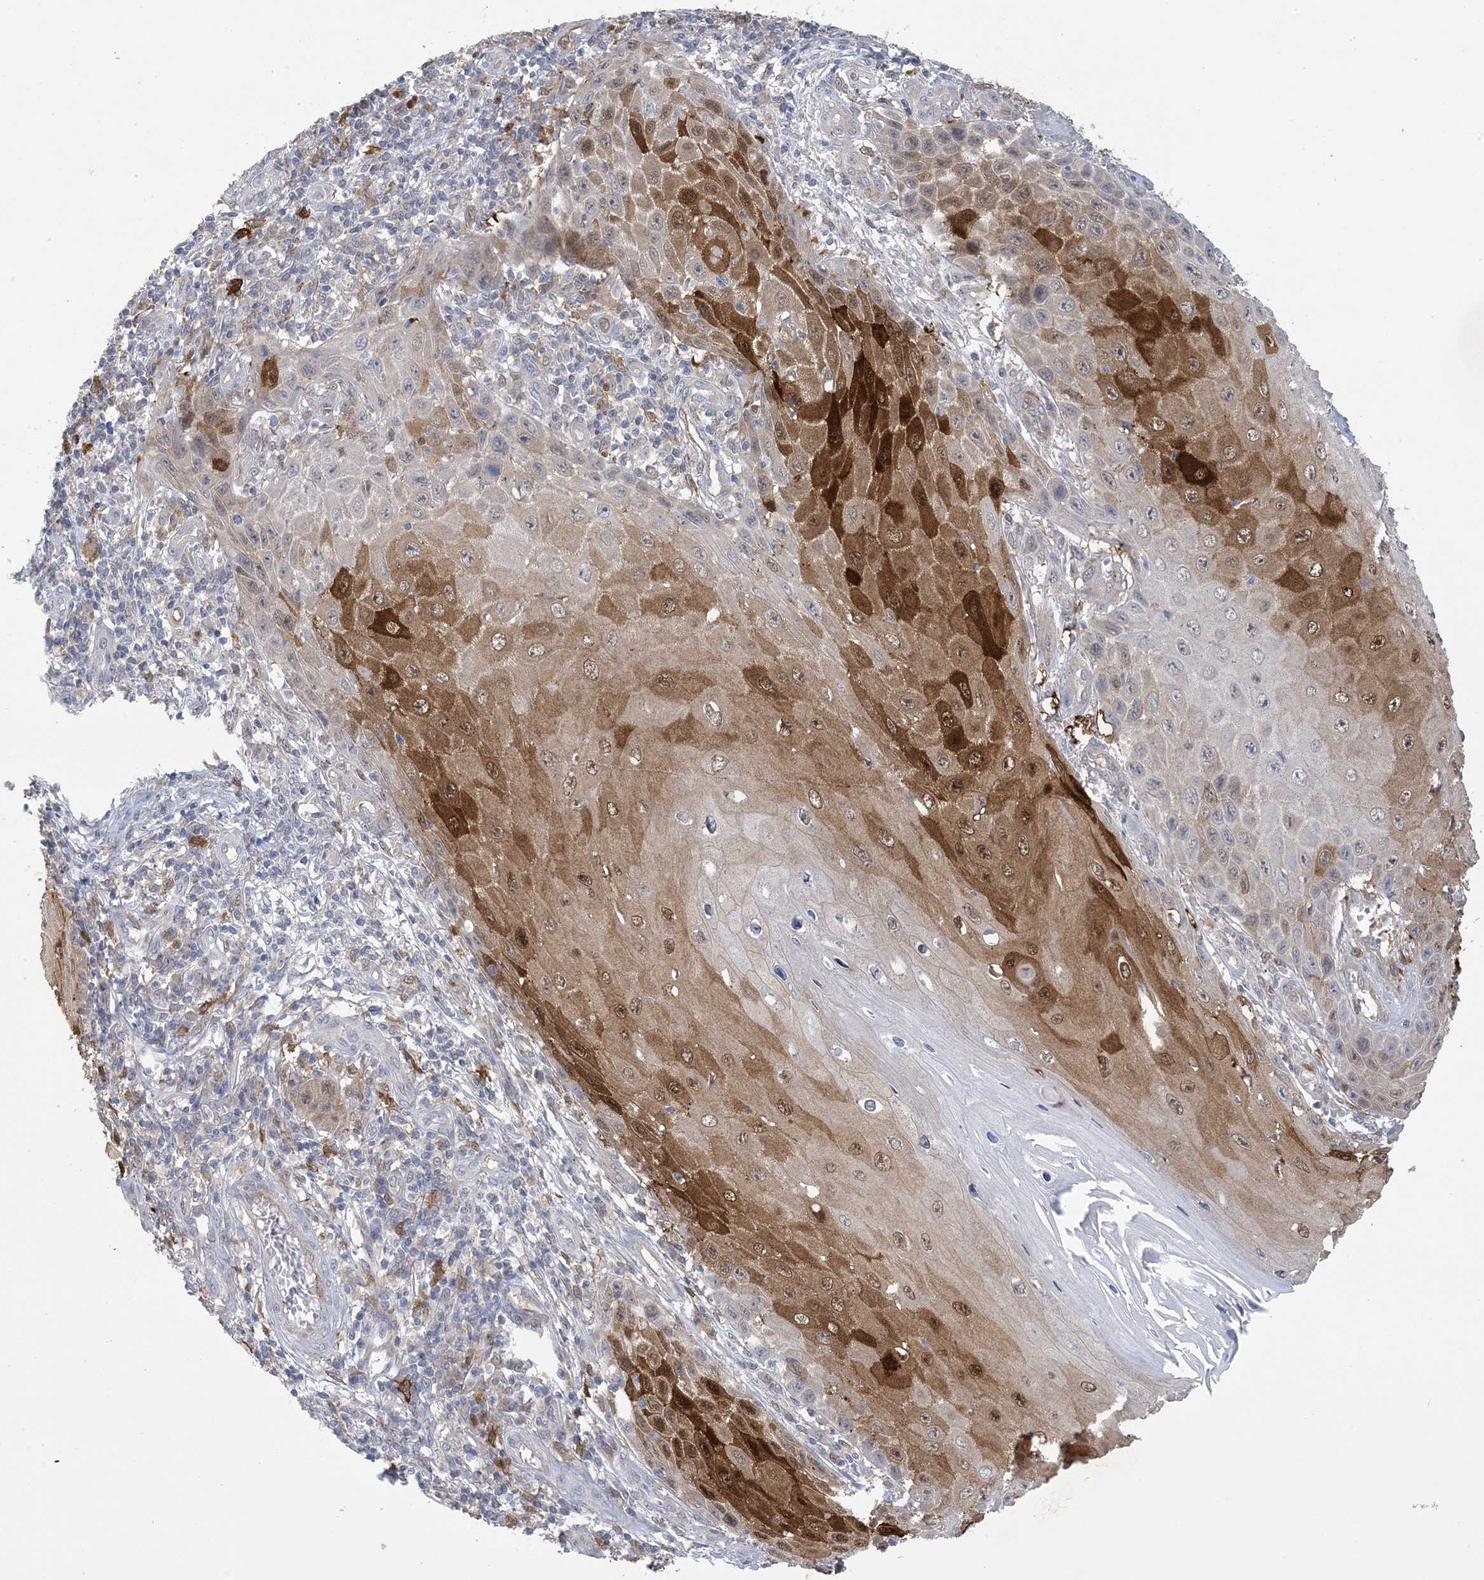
{"staining": {"intensity": "strong", "quantity": "25%-75%", "location": "cytoplasmic/membranous,nuclear"}, "tissue": "skin cancer", "cell_type": "Tumor cells", "image_type": "cancer", "snomed": [{"axis": "morphology", "description": "Squamous cell carcinoma, NOS"}, {"axis": "topography", "description": "Skin"}], "caption": "Immunohistochemistry histopathology image of neoplastic tissue: skin cancer (squamous cell carcinoma) stained using immunohistochemistry (IHC) exhibits high levels of strong protein expression localized specifically in the cytoplasmic/membranous and nuclear of tumor cells, appearing as a cytoplasmic/membranous and nuclear brown color.", "gene": "HMGCS1", "patient": {"sex": "female", "age": 73}}